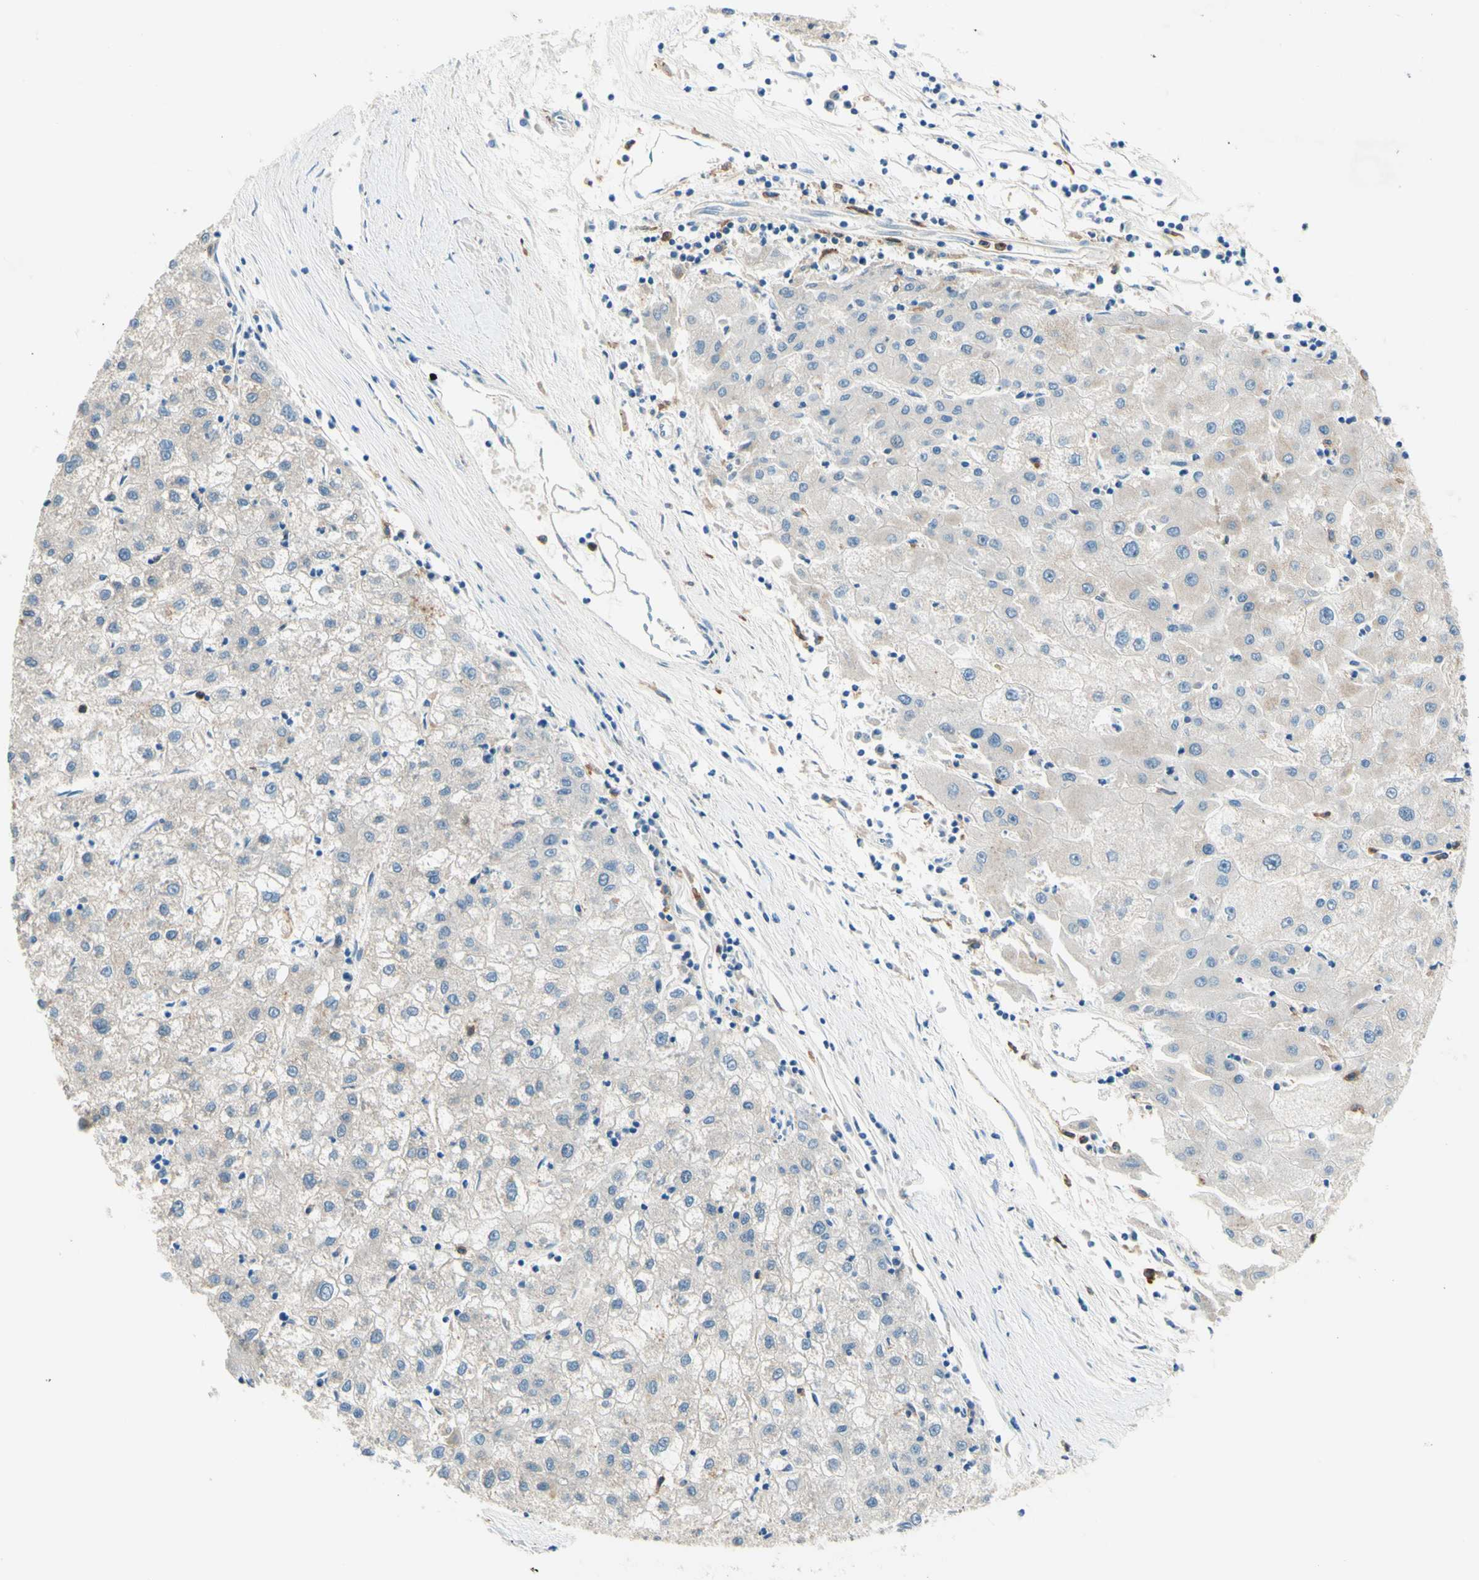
{"staining": {"intensity": "negative", "quantity": "none", "location": "none"}, "tissue": "liver cancer", "cell_type": "Tumor cells", "image_type": "cancer", "snomed": [{"axis": "morphology", "description": "Carcinoma, Hepatocellular, NOS"}, {"axis": "topography", "description": "Liver"}], "caption": "IHC photomicrograph of human liver hepatocellular carcinoma stained for a protein (brown), which displays no staining in tumor cells.", "gene": "SIGLEC9", "patient": {"sex": "male", "age": 72}}